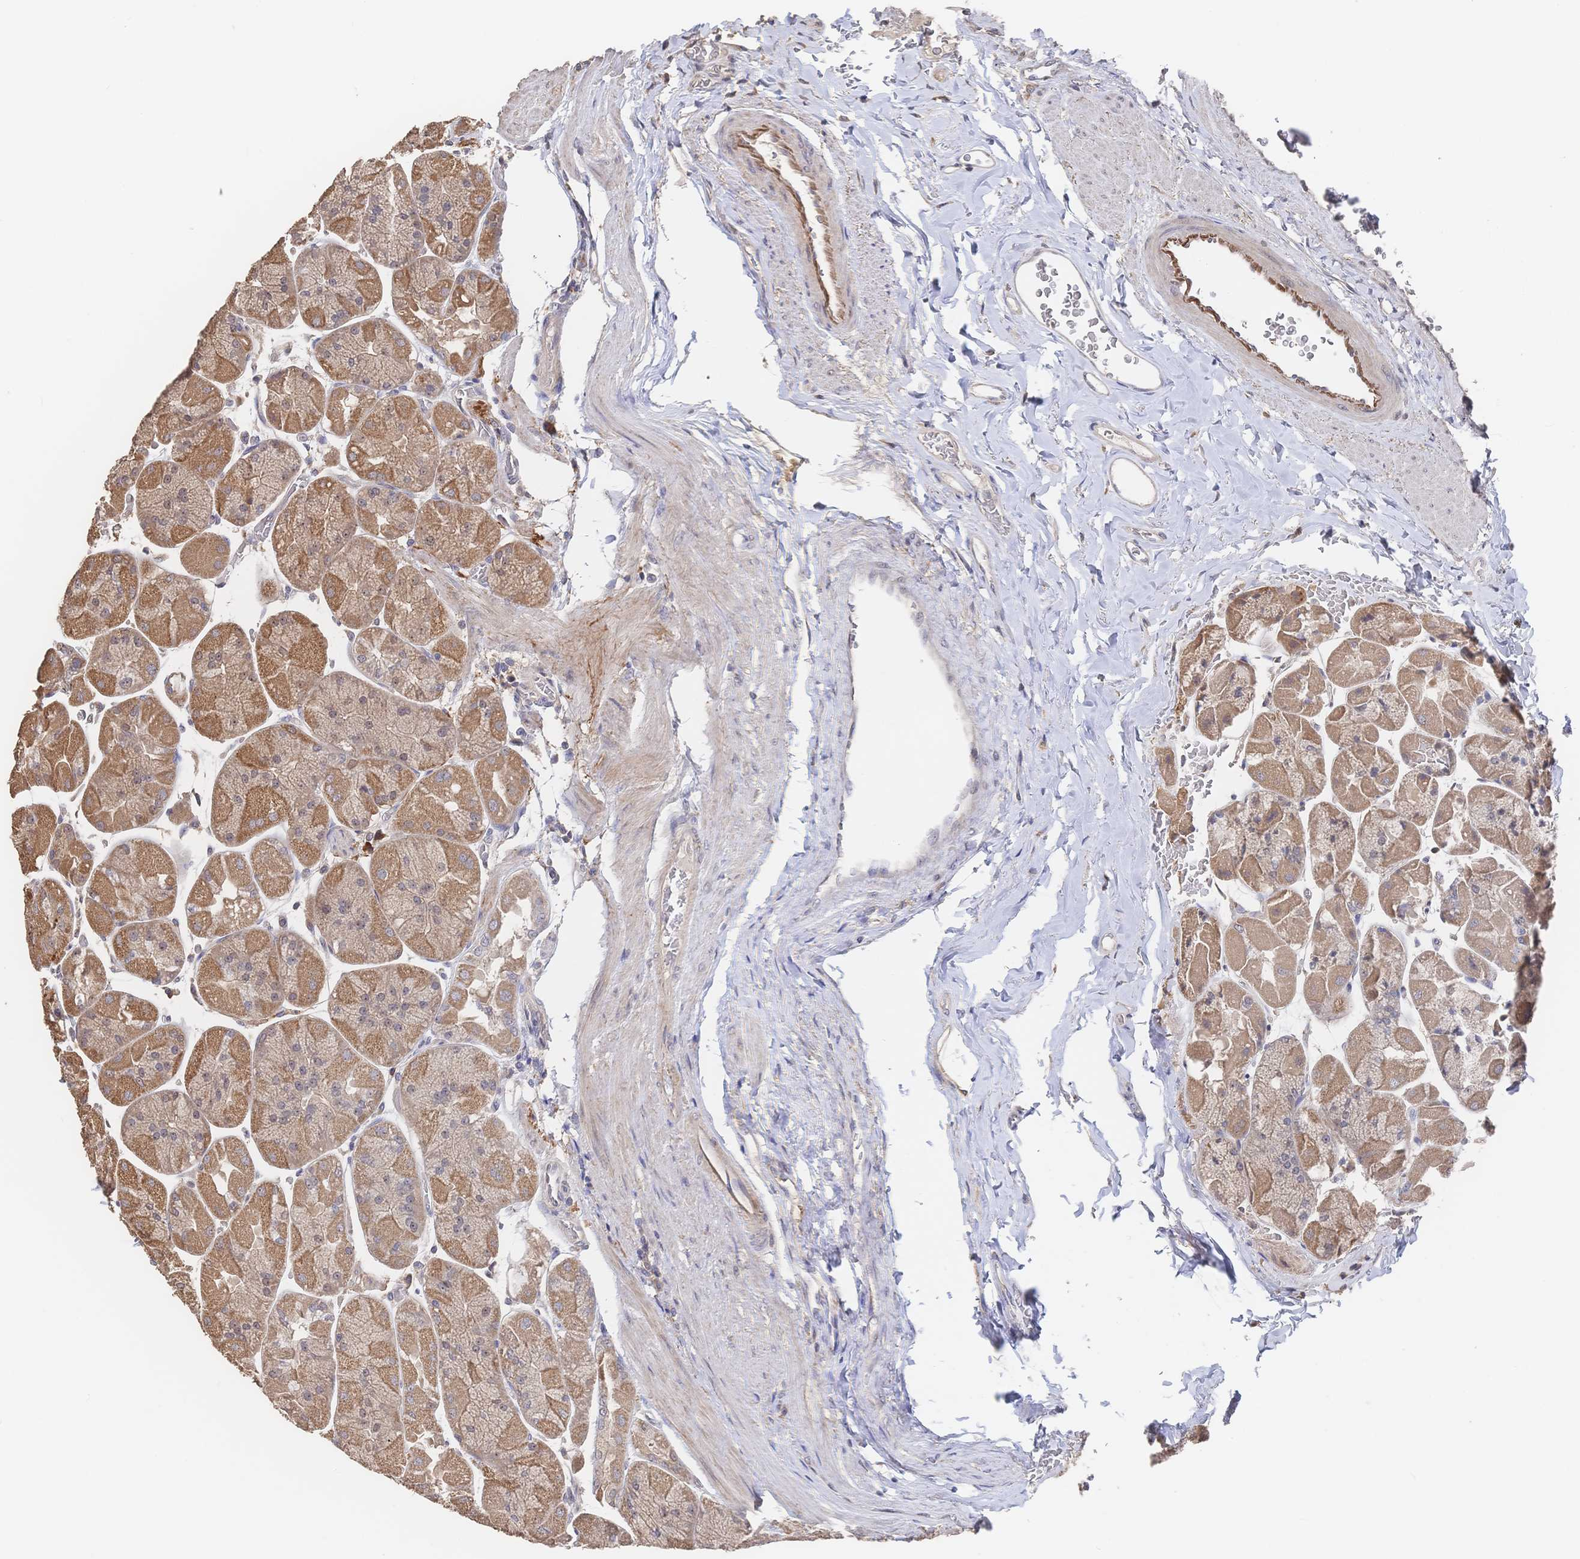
{"staining": {"intensity": "moderate", "quantity": ">75%", "location": "cytoplasmic/membranous"}, "tissue": "stomach", "cell_type": "Glandular cells", "image_type": "normal", "snomed": [{"axis": "morphology", "description": "Normal tissue, NOS"}, {"axis": "topography", "description": "Stomach"}], "caption": "Protein expression by IHC demonstrates moderate cytoplasmic/membranous staining in about >75% of glandular cells in normal stomach.", "gene": "DNAJA4", "patient": {"sex": "female", "age": 61}}